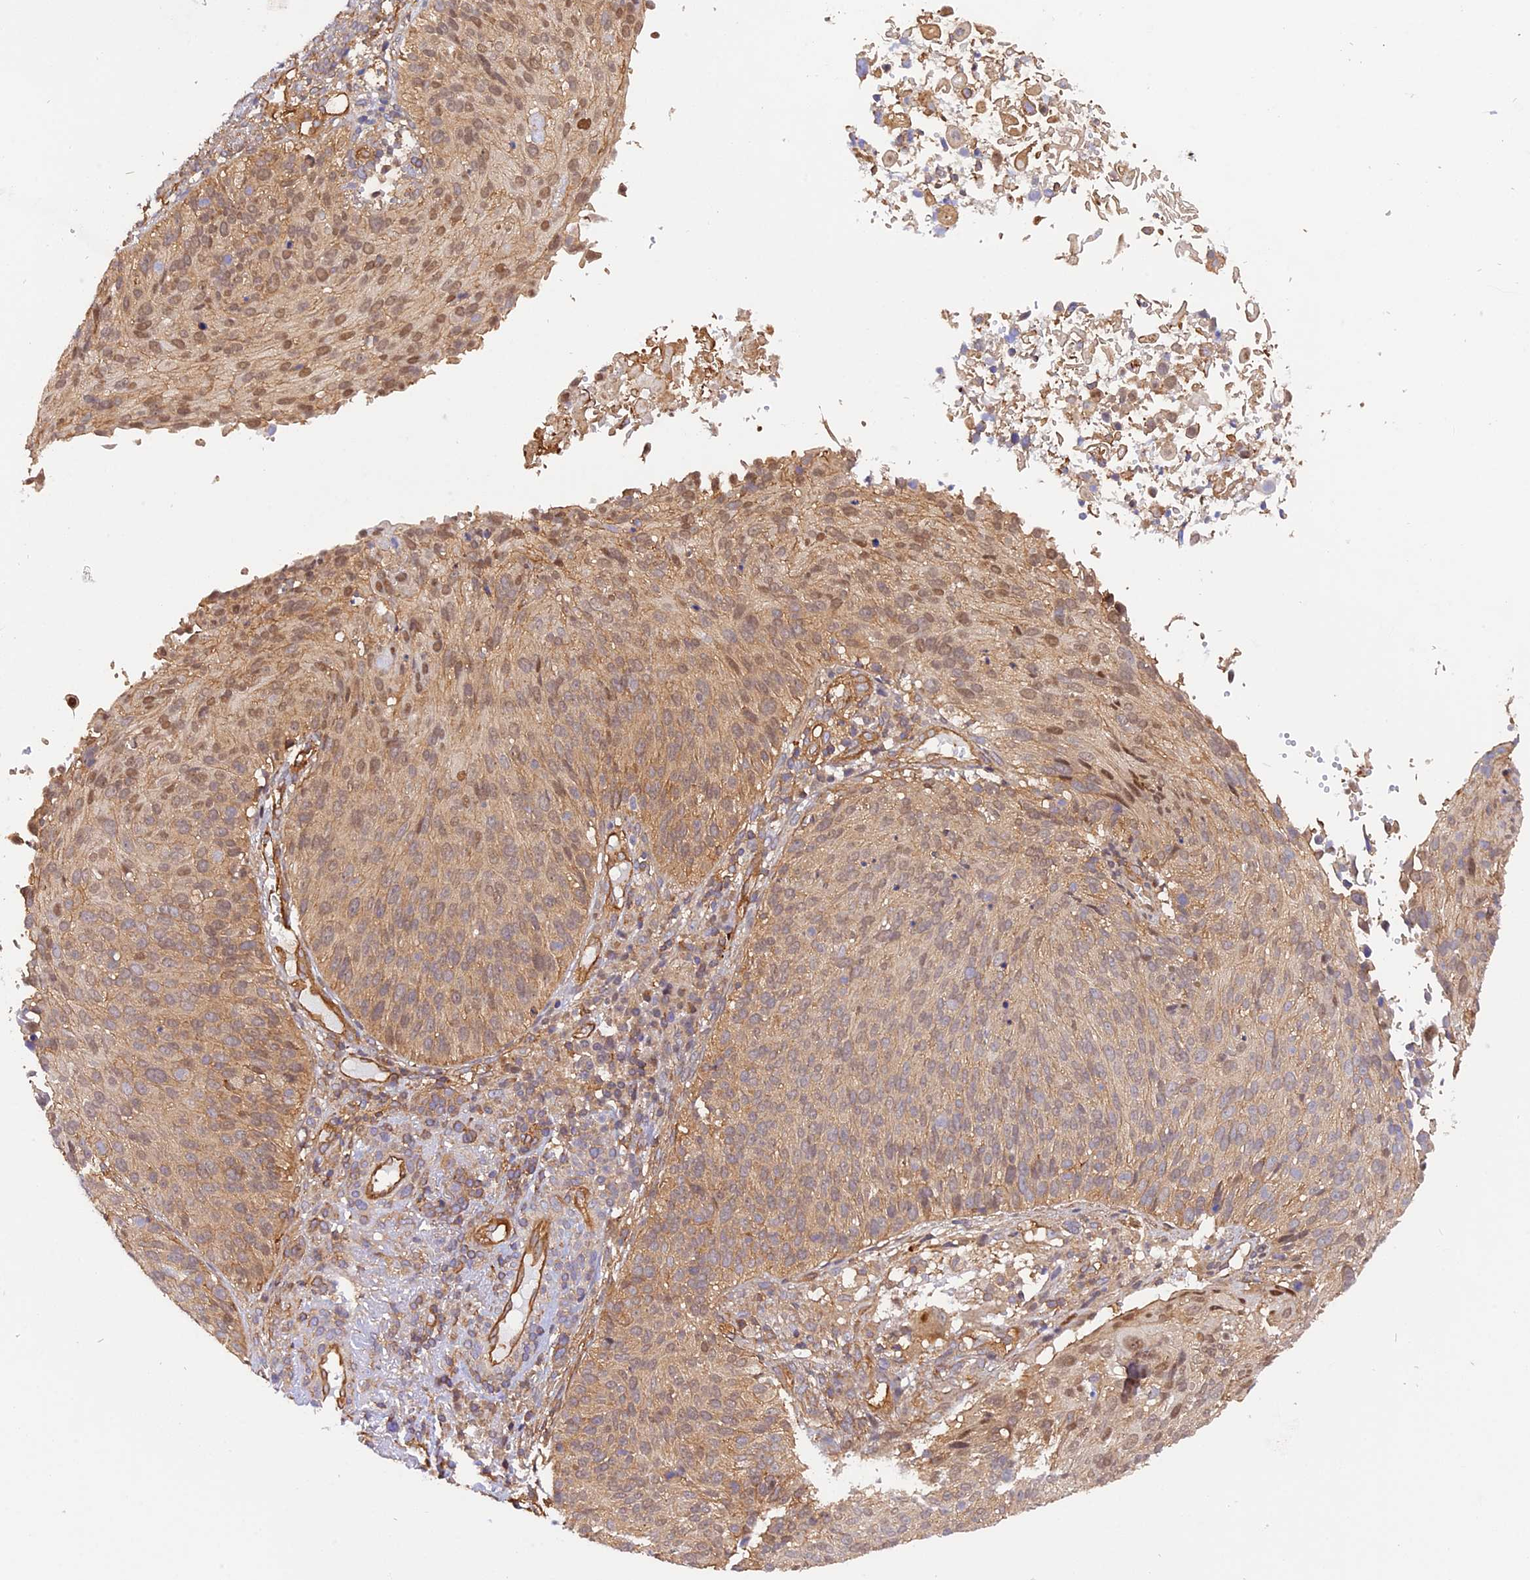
{"staining": {"intensity": "weak", "quantity": "25%-75%", "location": "cytoplasmic/membranous,nuclear"}, "tissue": "cervical cancer", "cell_type": "Tumor cells", "image_type": "cancer", "snomed": [{"axis": "morphology", "description": "Squamous cell carcinoma, NOS"}, {"axis": "topography", "description": "Cervix"}], "caption": "Immunohistochemical staining of human cervical cancer (squamous cell carcinoma) demonstrates low levels of weak cytoplasmic/membranous and nuclear expression in approximately 25%-75% of tumor cells. The staining is performed using DAB brown chromogen to label protein expression. The nuclei are counter-stained blue using hematoxylin.", "gene": "C5orf22", "patient": {"sex": "female", "age": 74}}